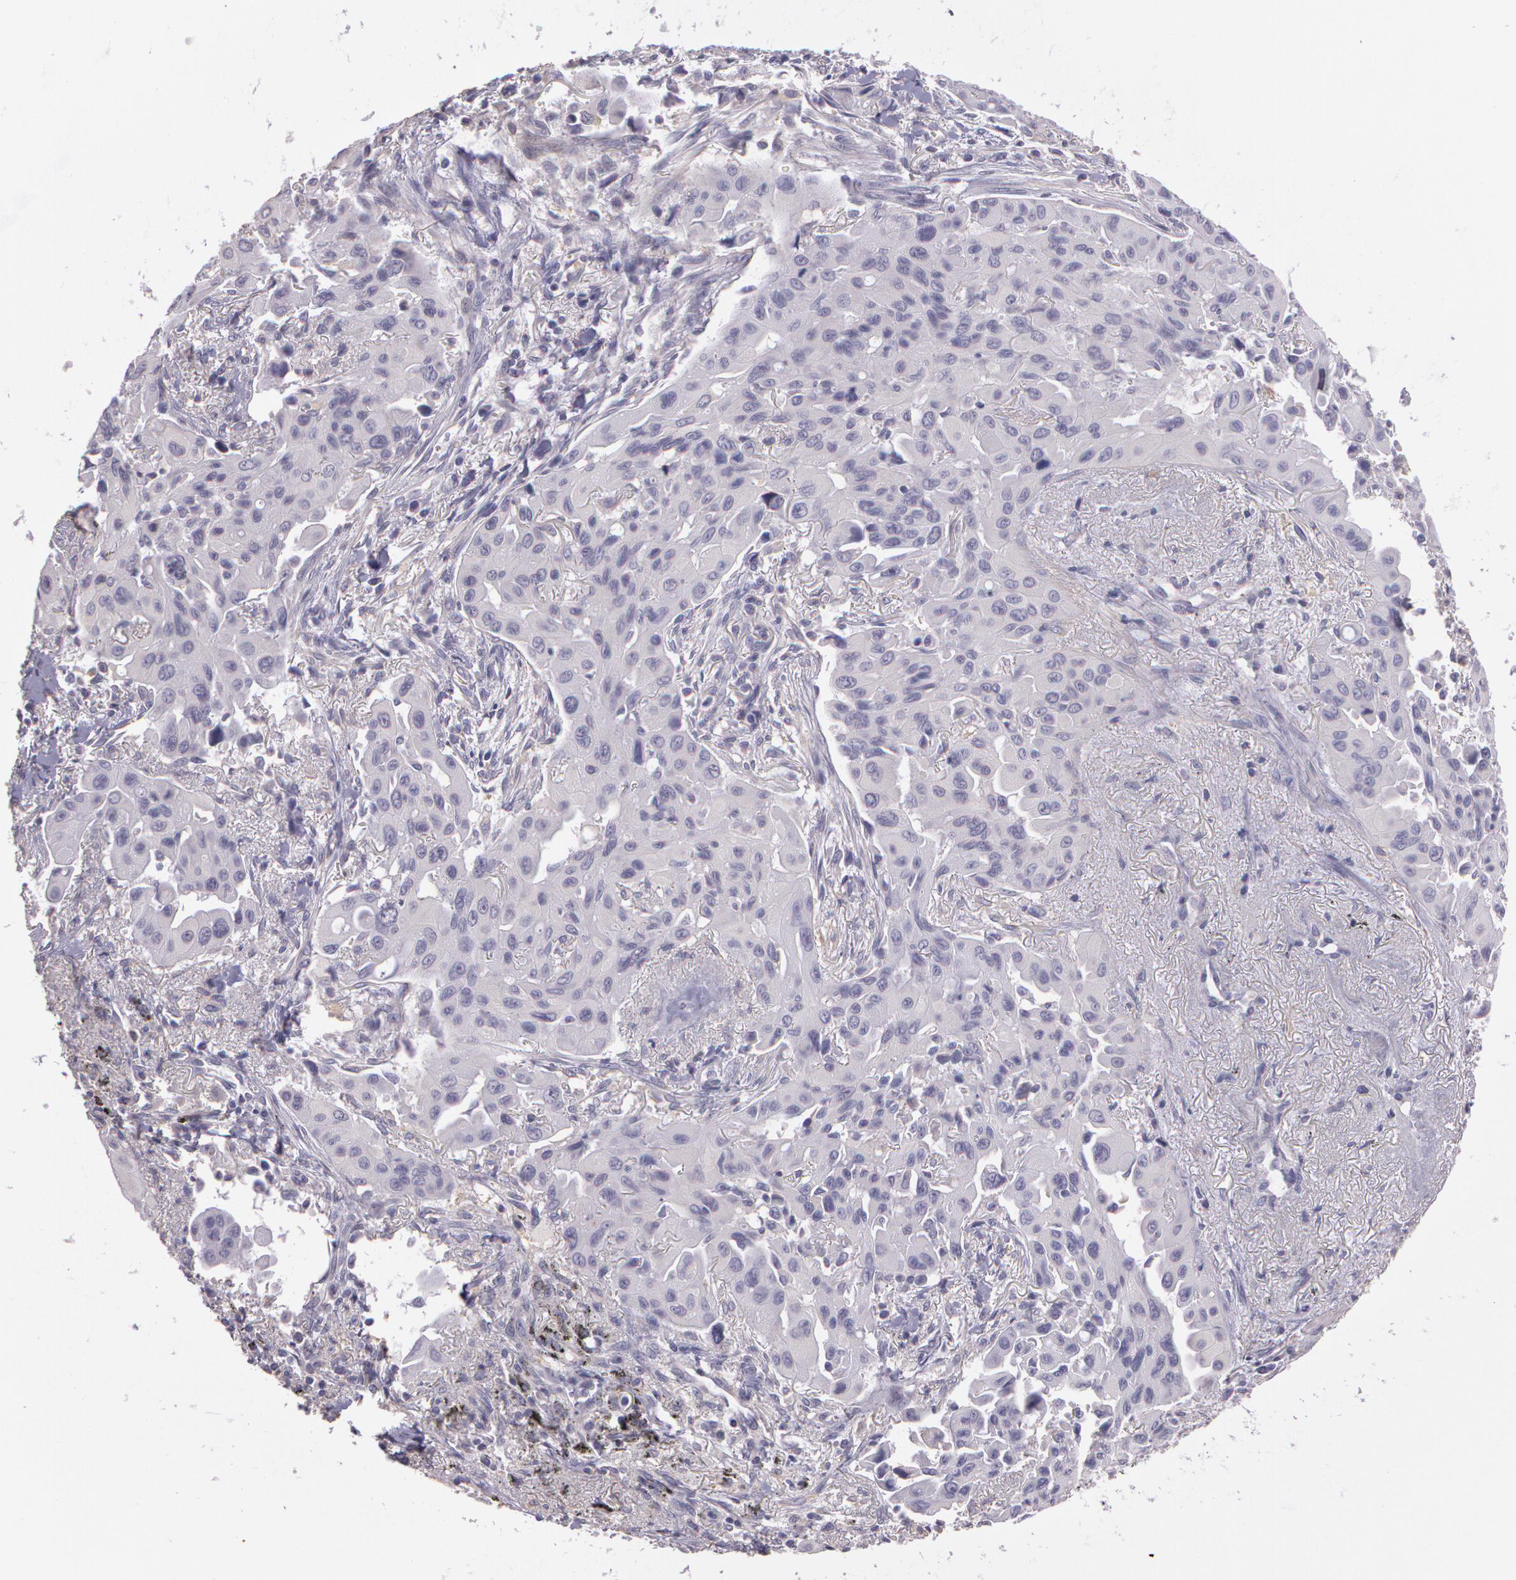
{"staining": {"intensity": "negative", "quantity": "none", "location": "none"}, "tissue": "lung cancer", "cell_type": "Tumor cells", "image_type": "cancer", "snomed": [{"axis": "morphology", "description": "Adenocarcinoma, NOS"}, {"axis": "topography", "description": "Lung"}], "caption": "Immunohistochemistry (IHC) of human lung cancer (adenocarcinoma) exhibits no expression in tumor cells.", "gene": "G2E3", "patient": {"sex": "male", "age": 68}}